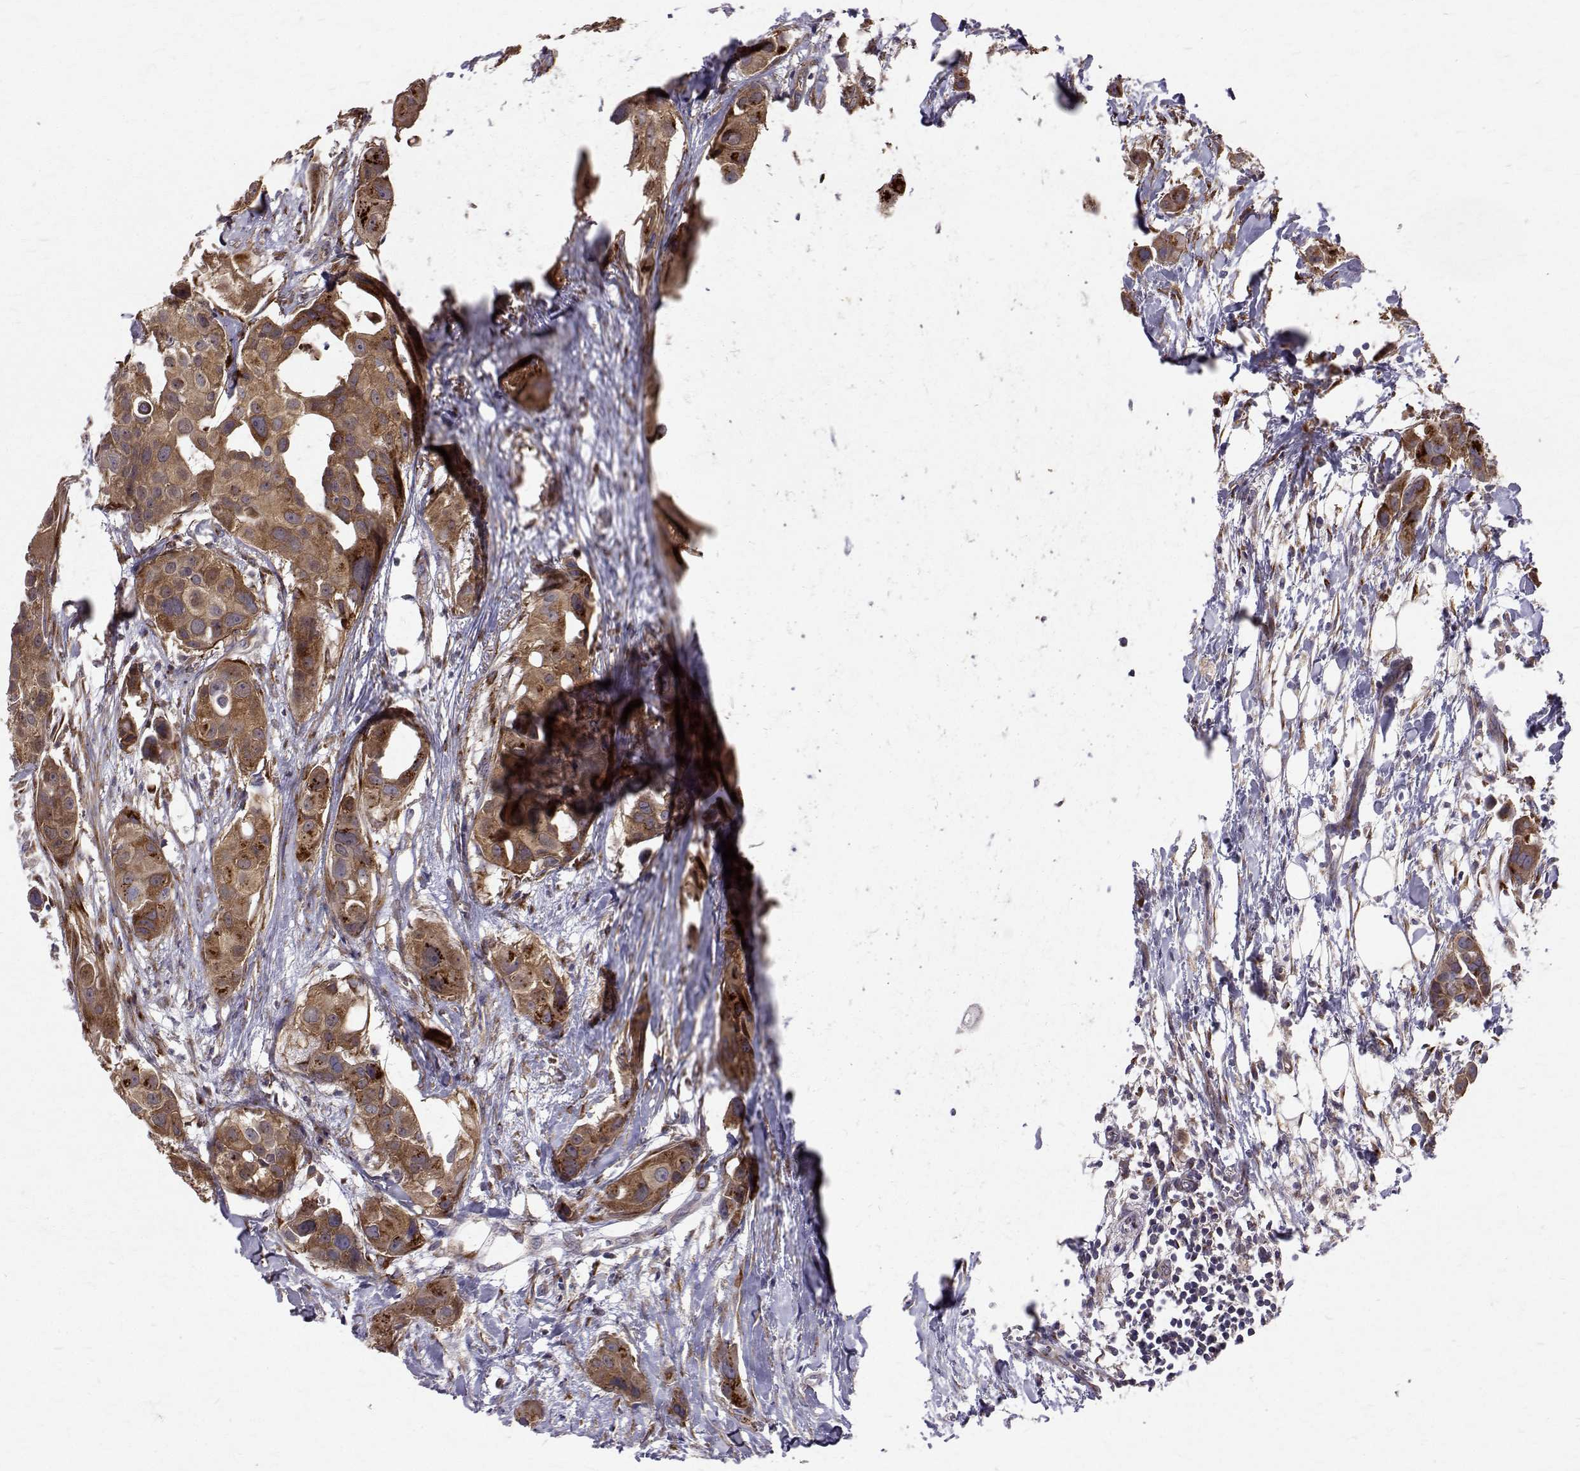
{"staining": {"intensity": "moderate", "quantity": ">75%", "location": "cytoplasmic/membranous"}, "tissue": "breast cancer", "cell_type": "Tumor cells", "image_type": "cancer", "snomed": [{"axis": "morphology", "description": "Duct carcinoma"}, {"axis": "topography", "description": "Breast"}], "caption": "Immunohistochemistry photomicrograph of neoplastic tissue: breast cancer (invasive ductal carcinoma) stained using IHC demonstrates medium levels of moderate protein expression localized specifically in the cytoplasmic/membranous of tumor cells, appearing as a cytoplasmic/membranous brown color.", "gene": "ARFGAP1", "patient": {"sex": "female", "age": 38}}